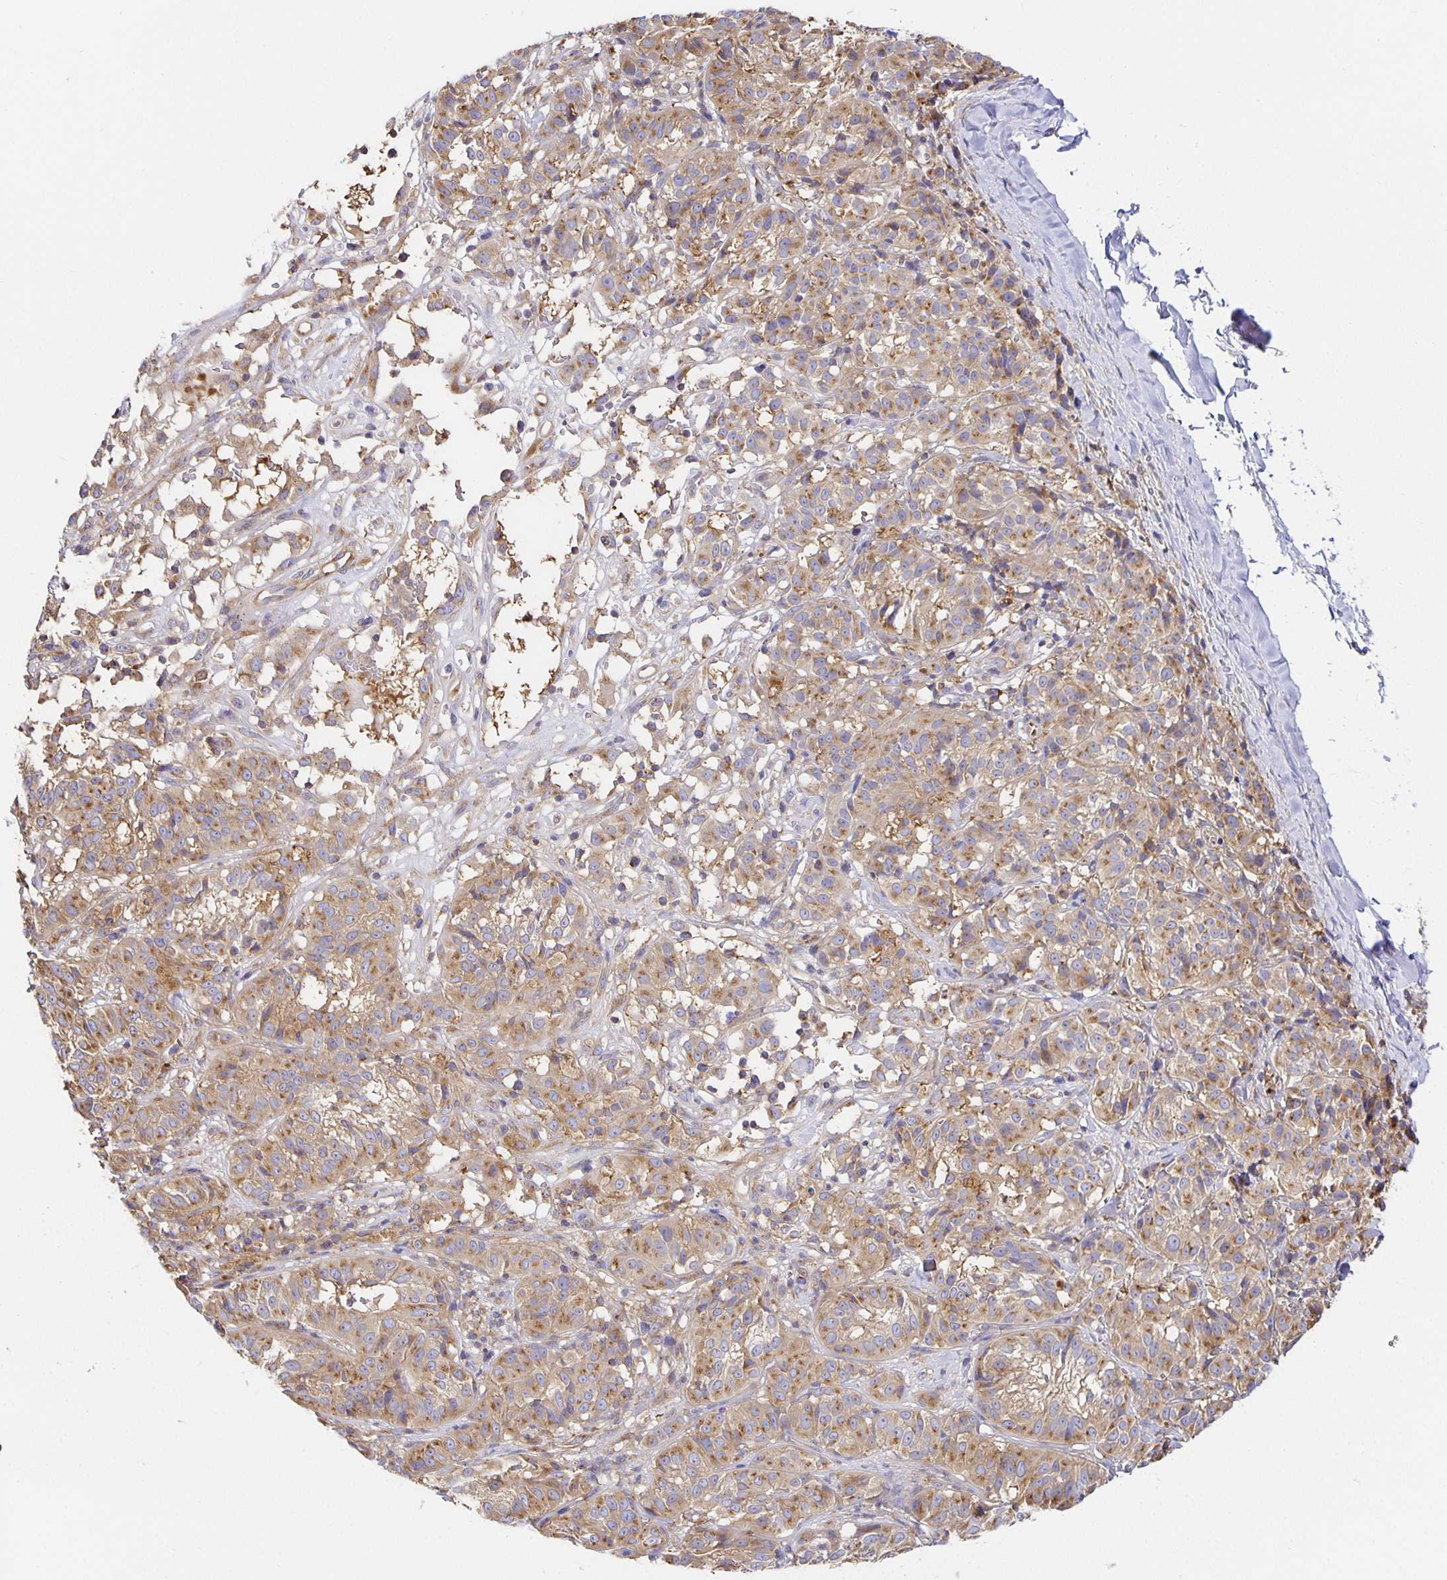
{"staining": {"intensity": "moderate", "quantity": "25%-75%", "location": "cytoplasmic/membranous"}, "tissue": "melanoma", "cell_type": "Tumor cells", "image_type": "cancer", "snomed": [{"axis": "morphology", "description": "Malignant melanoma, NOS"}, {"axis": "topography", "description": "Skin"}], "caption": "A medium amount of moderate cytoplasmic/membranous positivity is identified in approximately 25%-75% of tumor cells in malignant melanoma tissue. Using DAB (3,3'-diaminobenzidine) (brown) and hematoxylin (blue) stains, captured at high magnification using brightfield microscopy.", "gene": "USO1", "patient": {"sex": "female", "age": 72}}